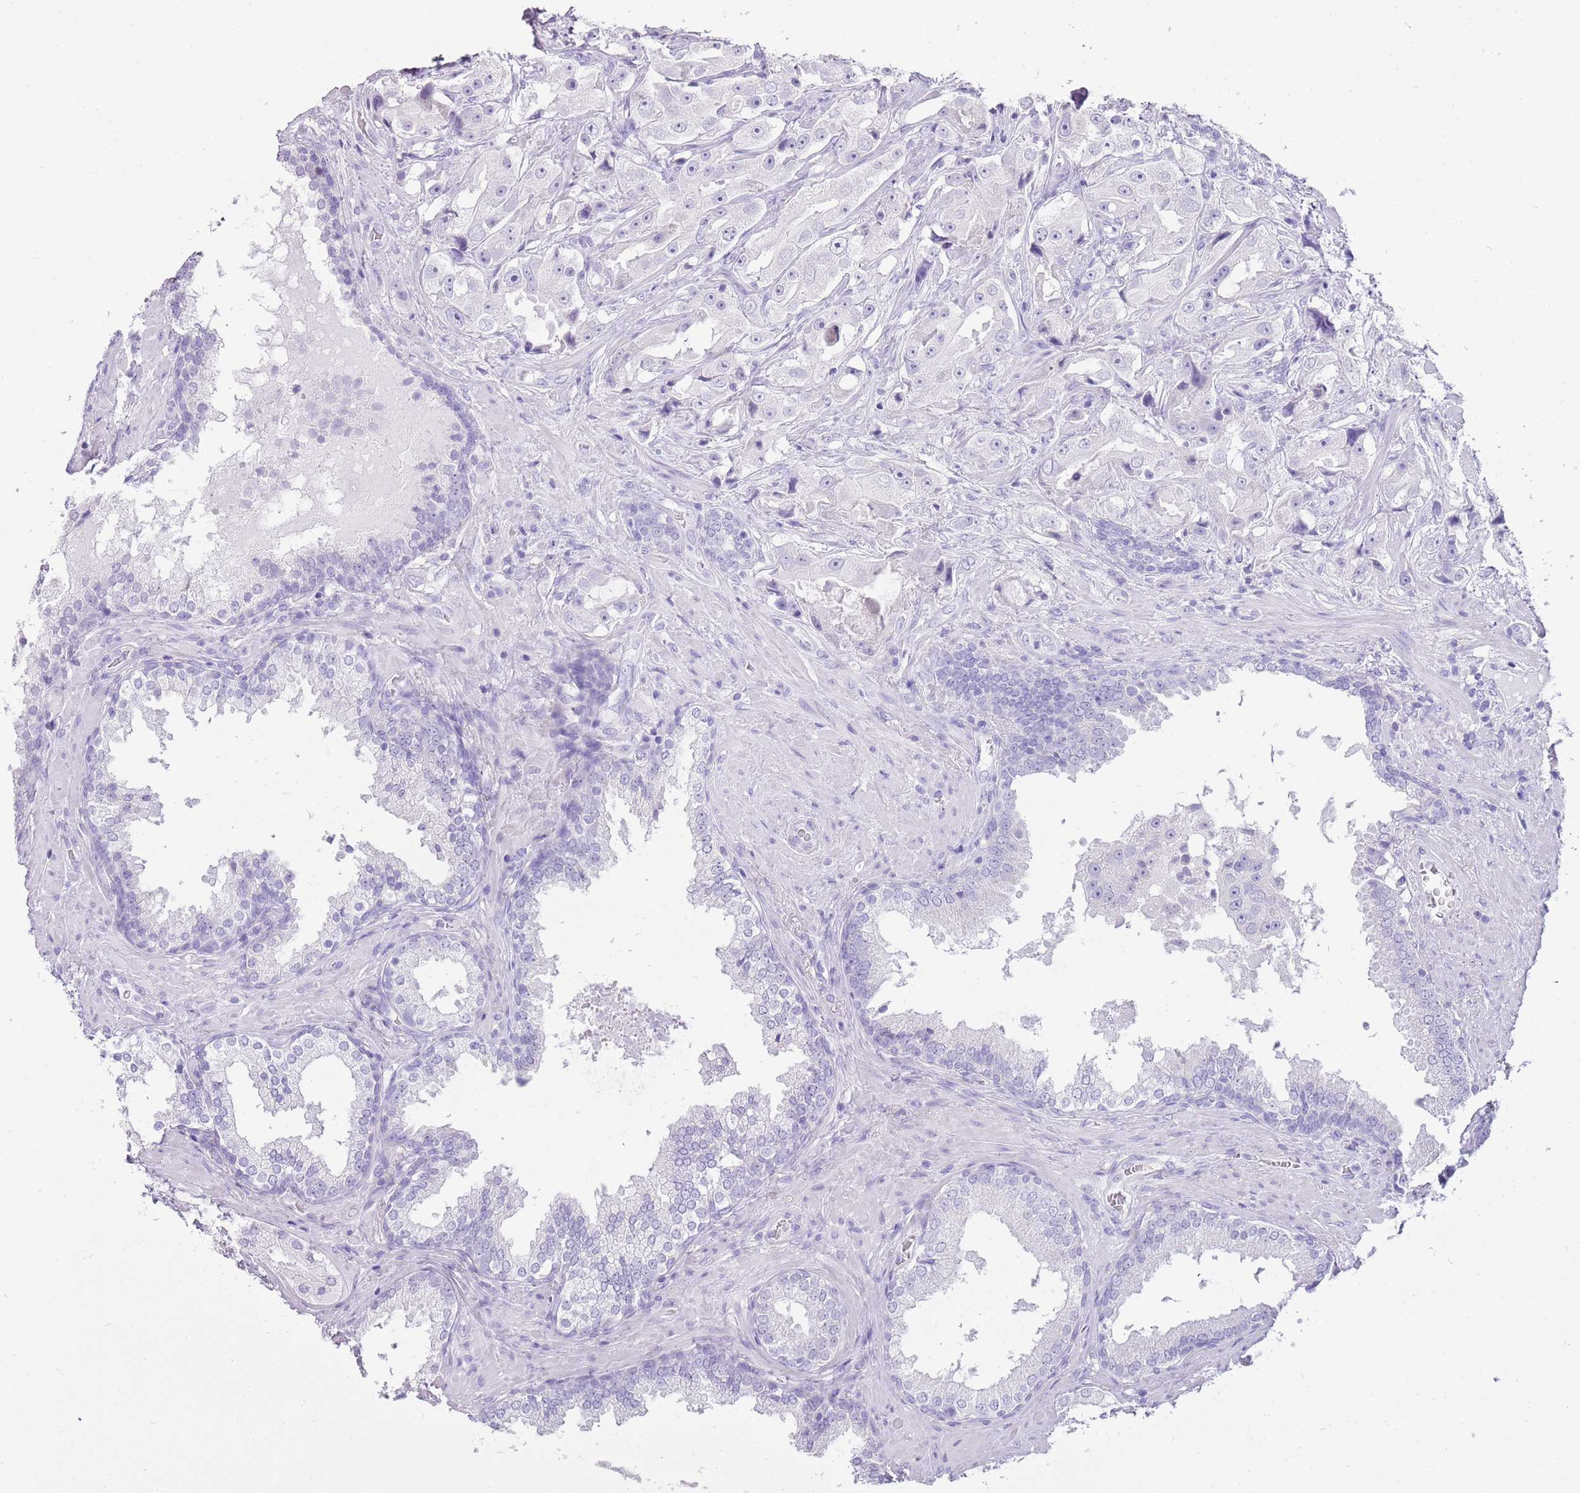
{"staining": {"intensity": "negative", "quantity": "none", "location": "none"}, "tissue": "prostate cancer", "cell_type": "Tumor cells", "image_type": "cancer", "snomed": [{"axis": "morphology", "description": "Adenocarcinoma, High grade"}, {"axis": "topography", "description": "Prostate"}], "caption": "Photomicrograph shows no significant protein expression in tumor cells of prostate high-grade adenocarcinoma.", "gene": "NBPF3", "patient": {"sex": "male", "age": 73}}